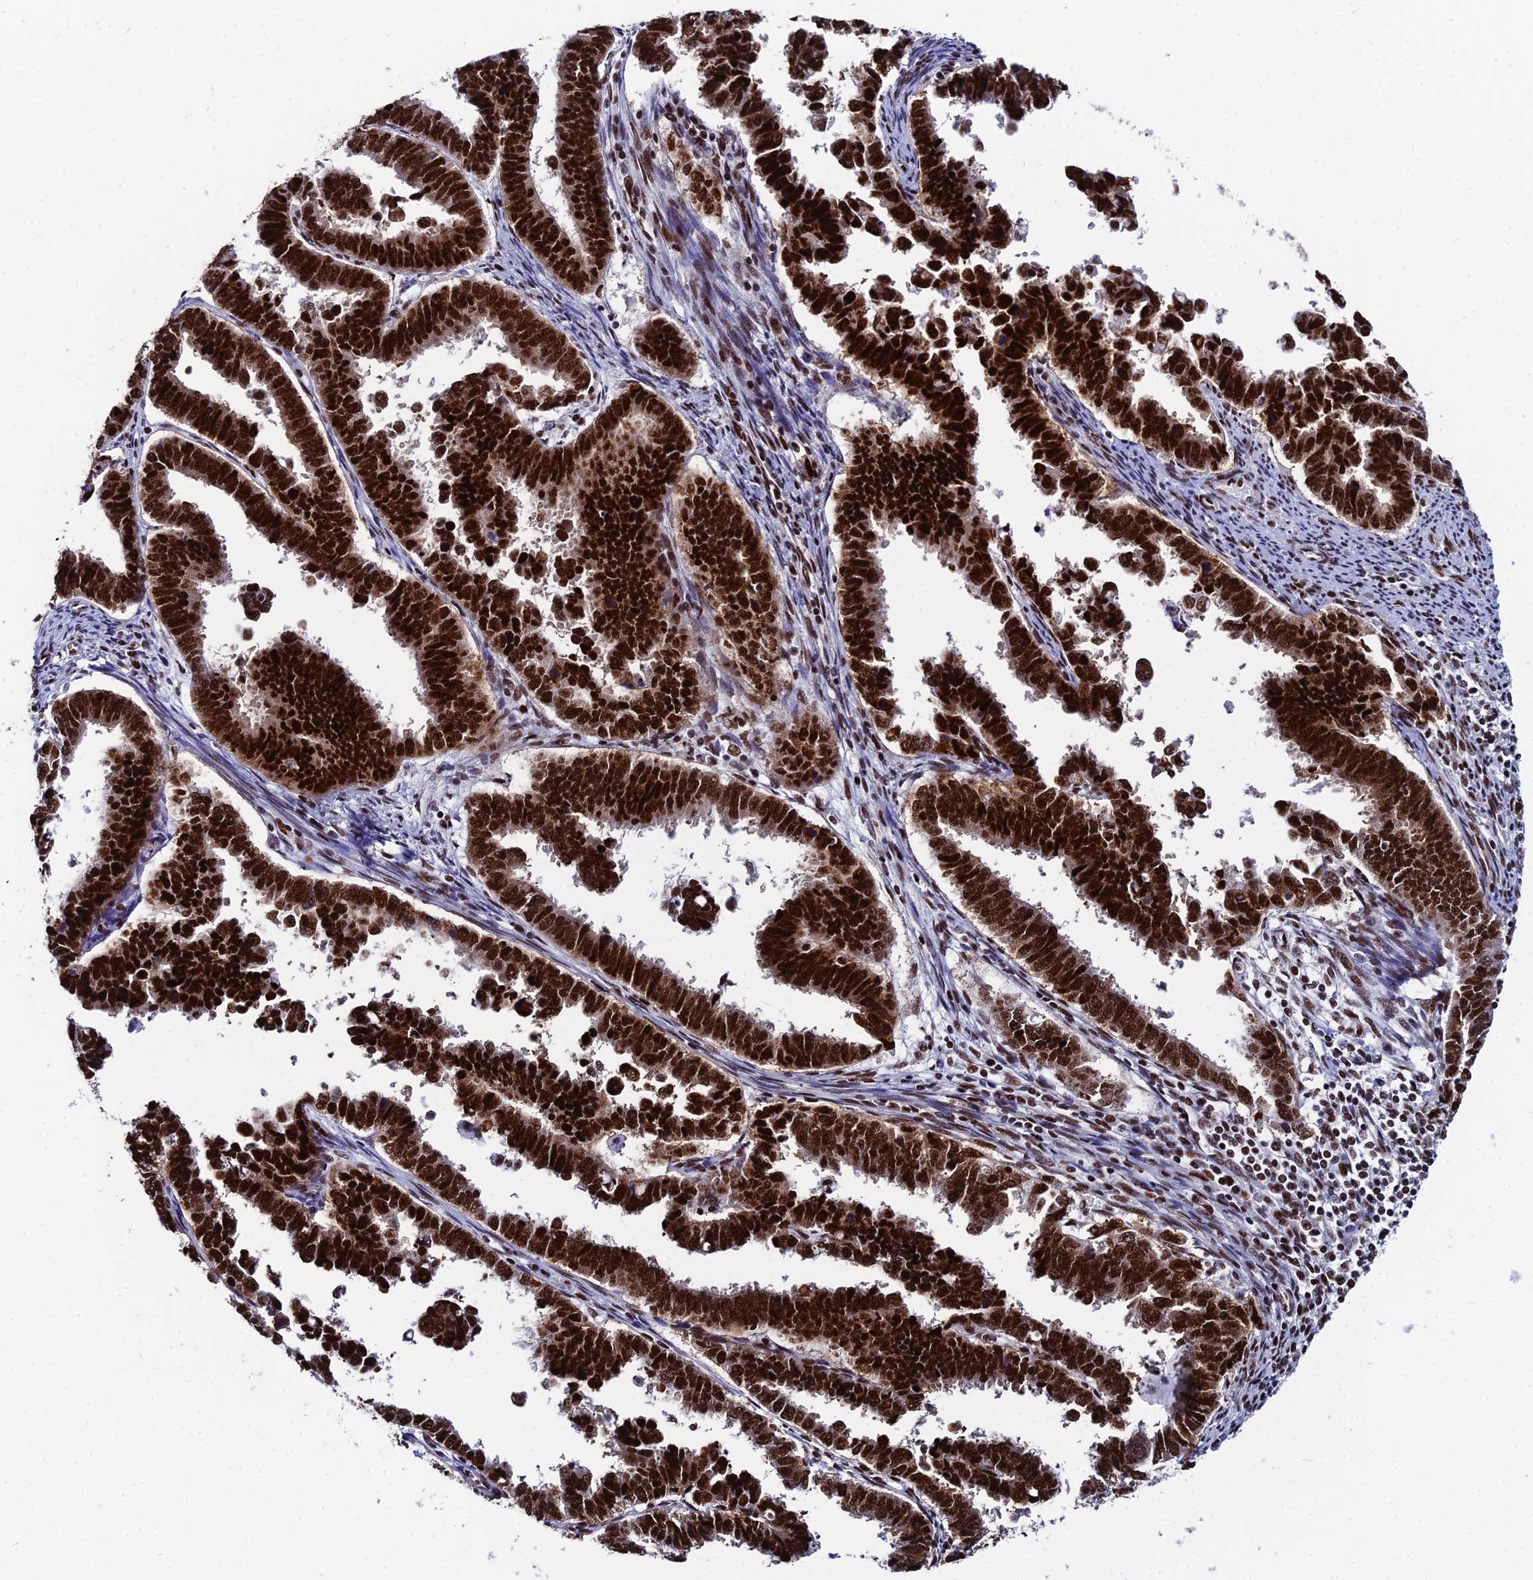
{"staining": {"intensity": "strong", "quantity": ">75%", "location": "nuclear"}, "tissue": "endometrial cancer", "cell_type": "Tumor cells", "image_type": "cancer", "snomed": [{"axis": "morphology", "description": "Adenocarcinoma, NOS"}, {"axis": "topography", "description": "Endometrium"}], "caption": "IHC of endometrial adenocarcinoma displays high levels of strong nuclear positivity in about >75% of tumor cells.", "gene": "HNRNPH1", "patient": {"sex": "female", "age": 75}}